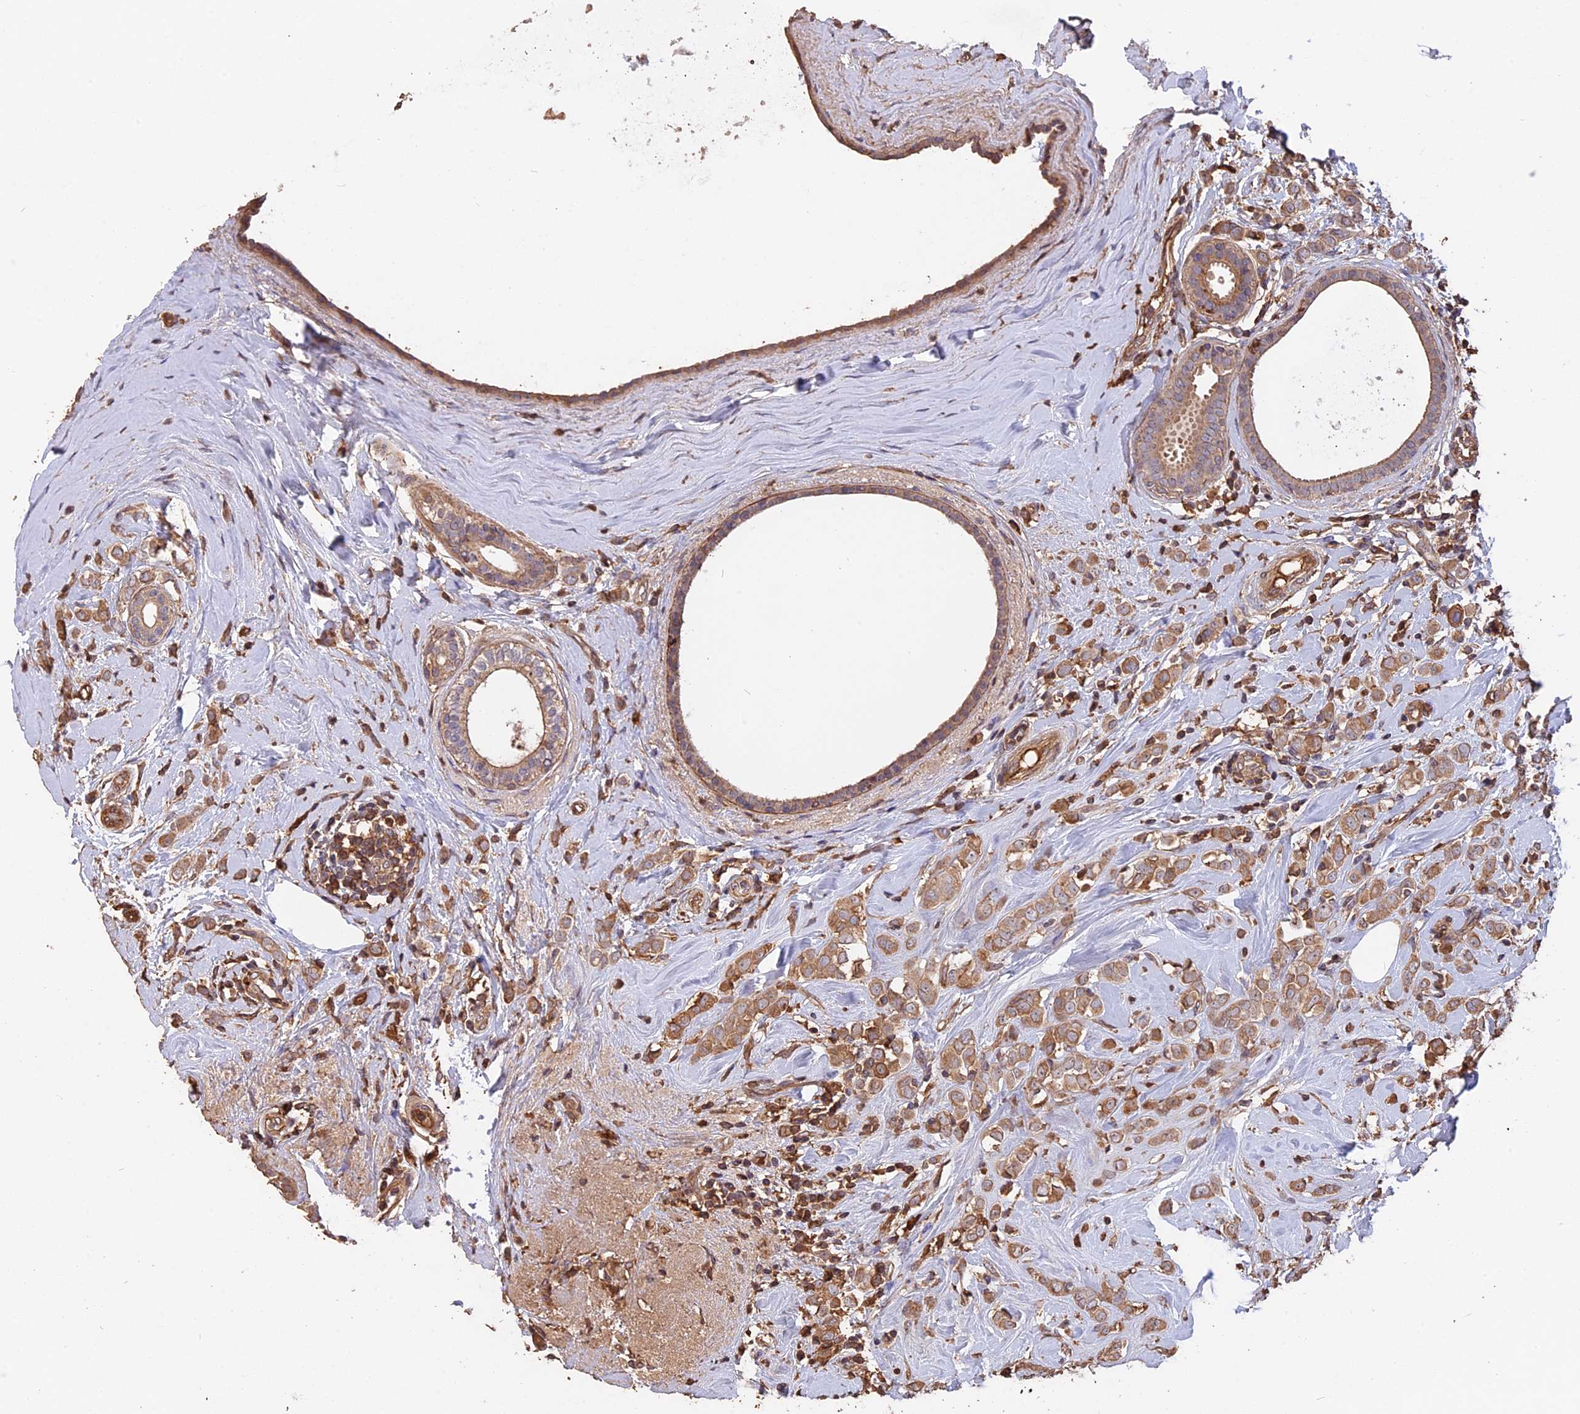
{"staining": {"intensity": "moderate", "quantity": ">75%", "location": "cytoplasmic/membranous"}, "tissue": "breast cancer", "cell_type": "Tumor cells", "image_type": "cancer", "snomed": [{"axis": "morphology", "description": "Lobular carcinoma"}, {"axis": "topography", "description": "Breast"}], "caption": "Immunohistochemical staining of human breast cancer (lobular carcinoma) shows medium levels of moderate cytoplasmic/membranous staining in approximately >75% of tumor cells.", "gene": "RASAL1", "patient": {"sex": "female", "age": 47}}